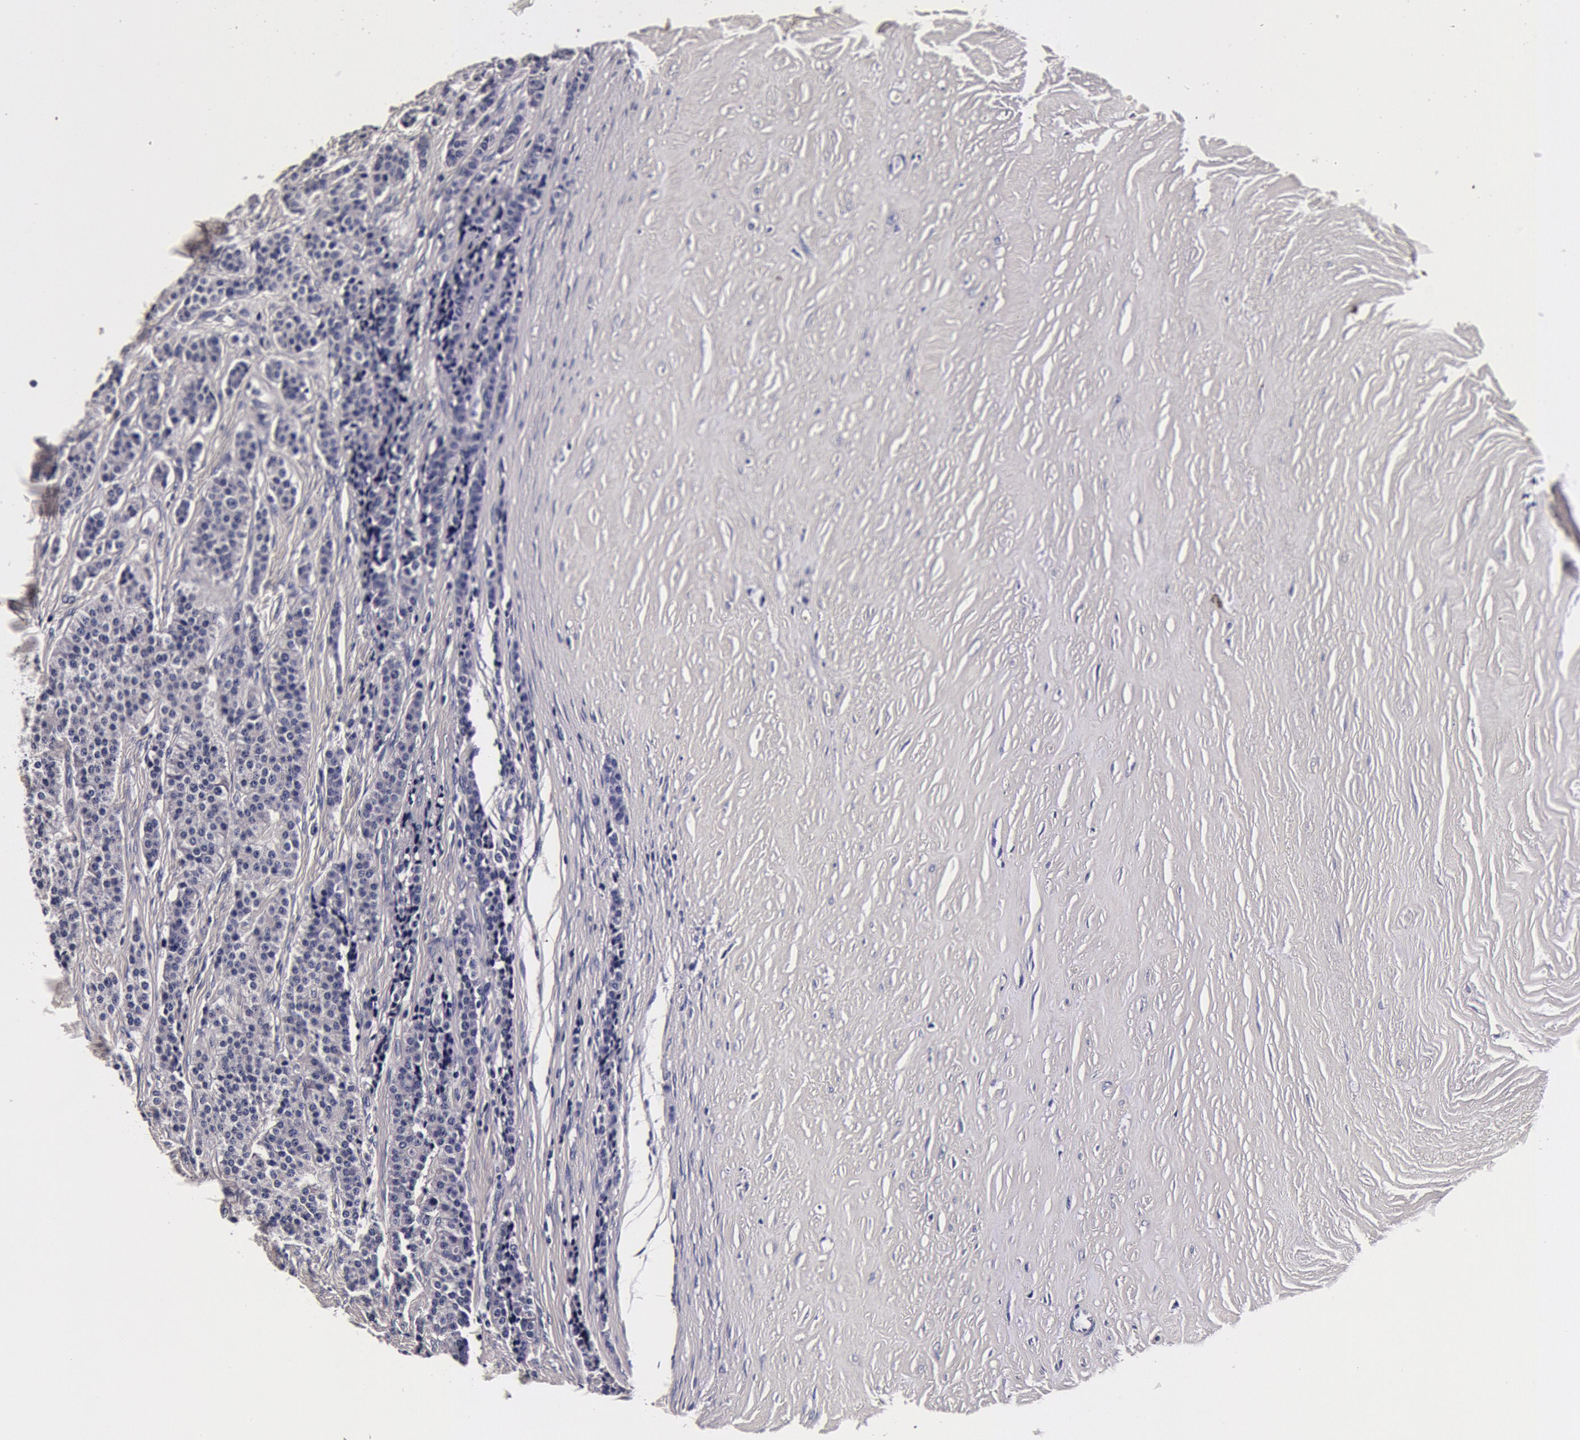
{"staining": {"intensity": "negative", "quantity": "none", "location": "none"}, "tissue": "carcinoid", "cell_type": "Tumor cells", "image_type": "cancer", "snomed": [{"axis": "morphology", "description": "Carcinoid, malignant, NOS"}, {"axis": "topography", "description": "Small intestine"}], "caption": "Carcinoid was stained to show a protein in brown. There is no significant positivity in tumor cells.", "gene": "CCDC22", "patient": {"sex": "male", "age": 63}}